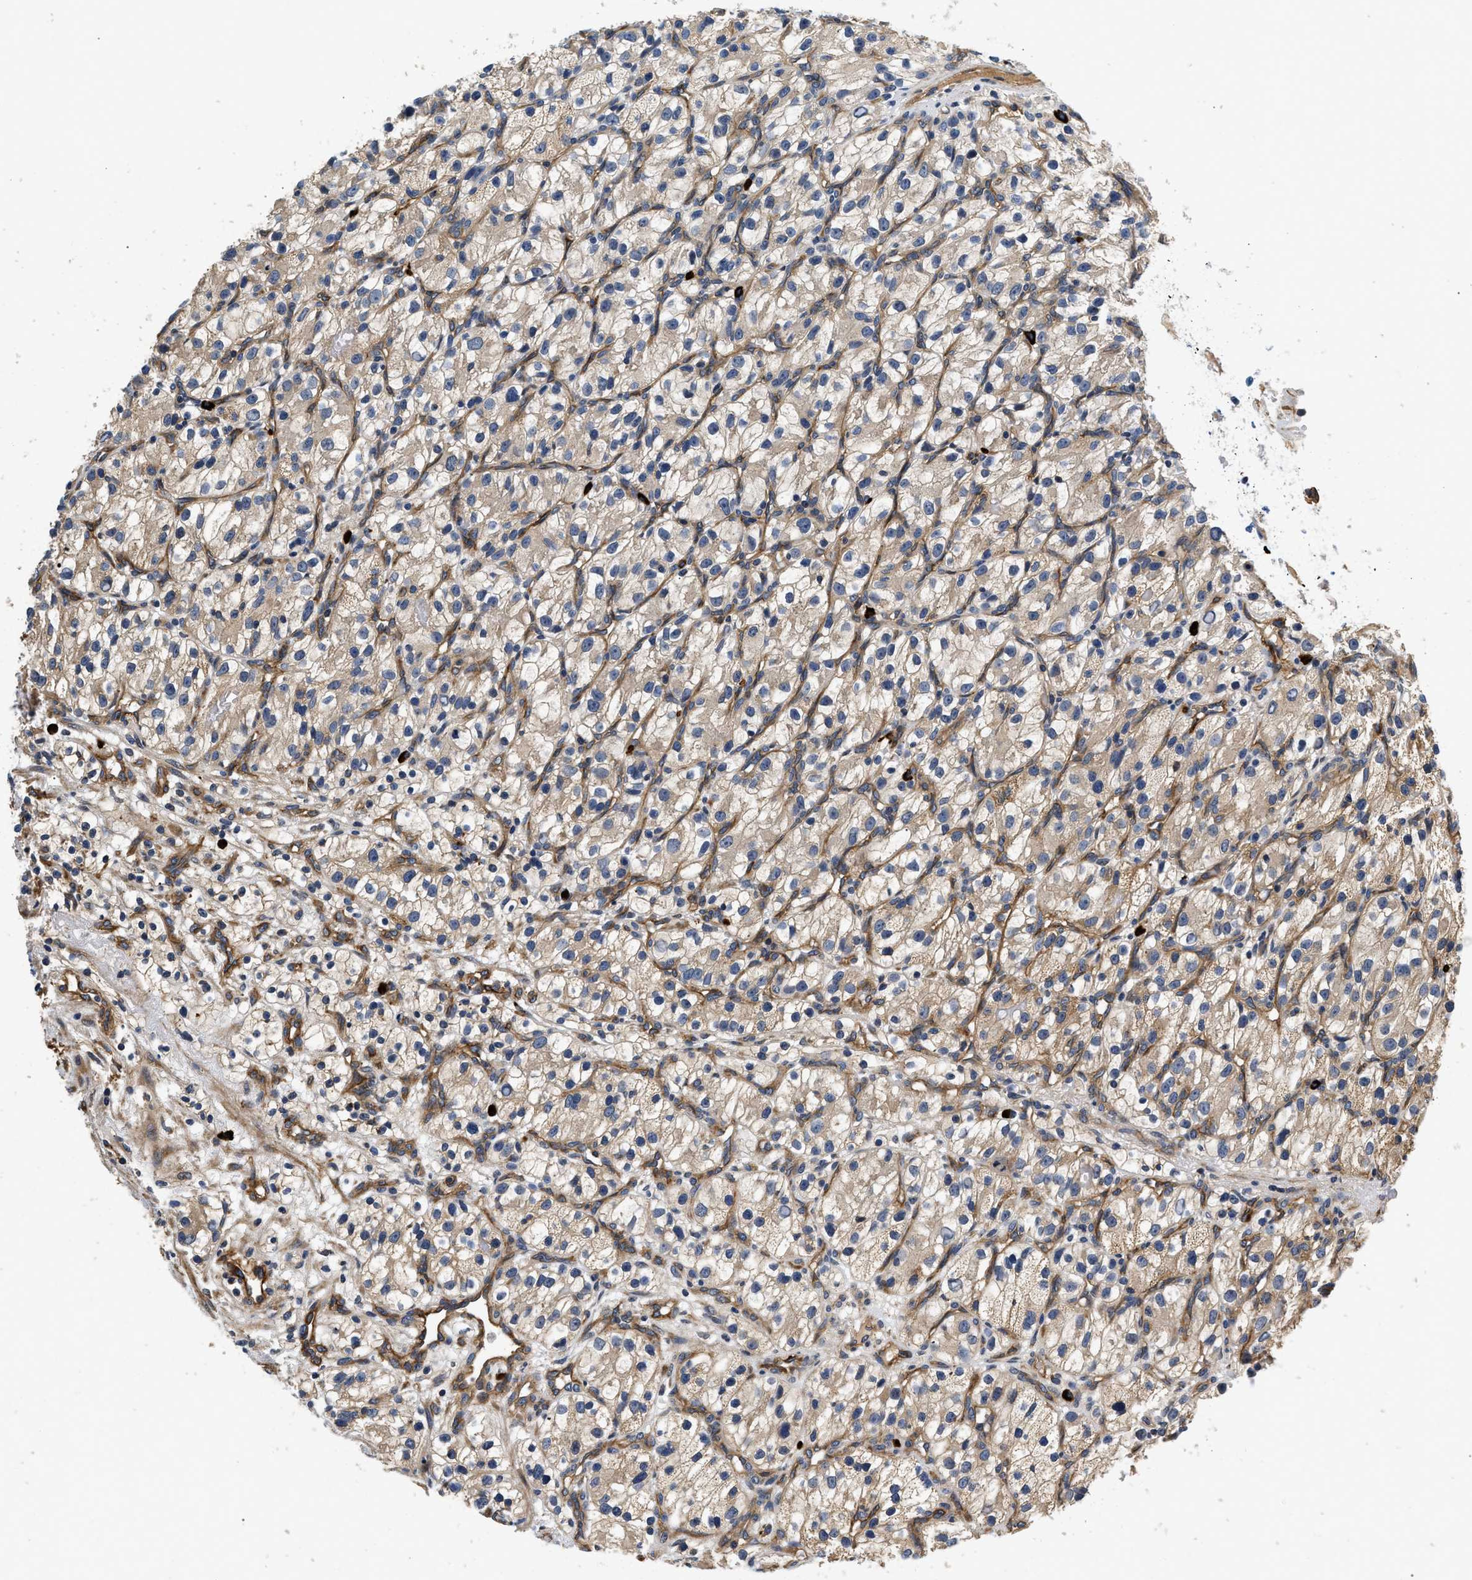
{"staining": {"intensity": "weak", "quantity": "25%-75%", "location": "cytoplasmic/membranous"}, "tissue": "renal cancer", "cell_type": "Tumor cells", "image_type": "cancer", "snomed": [{"axis": "morphology", "description": "Adenocarcinoma, NOS"}, {"axis": "topography", "description": "Kidney"}], "caption": "Weak cytoplasmic/membranous staining is present in about 25%-75% of tumor cells in renal adenocarcinoma. (Stains: DAB in brown, nuclei in blue, Microscopy: brightfield microscopy at high magnification).", "gene": "NME6", "patient": {"sex": "female", "age": 57}}